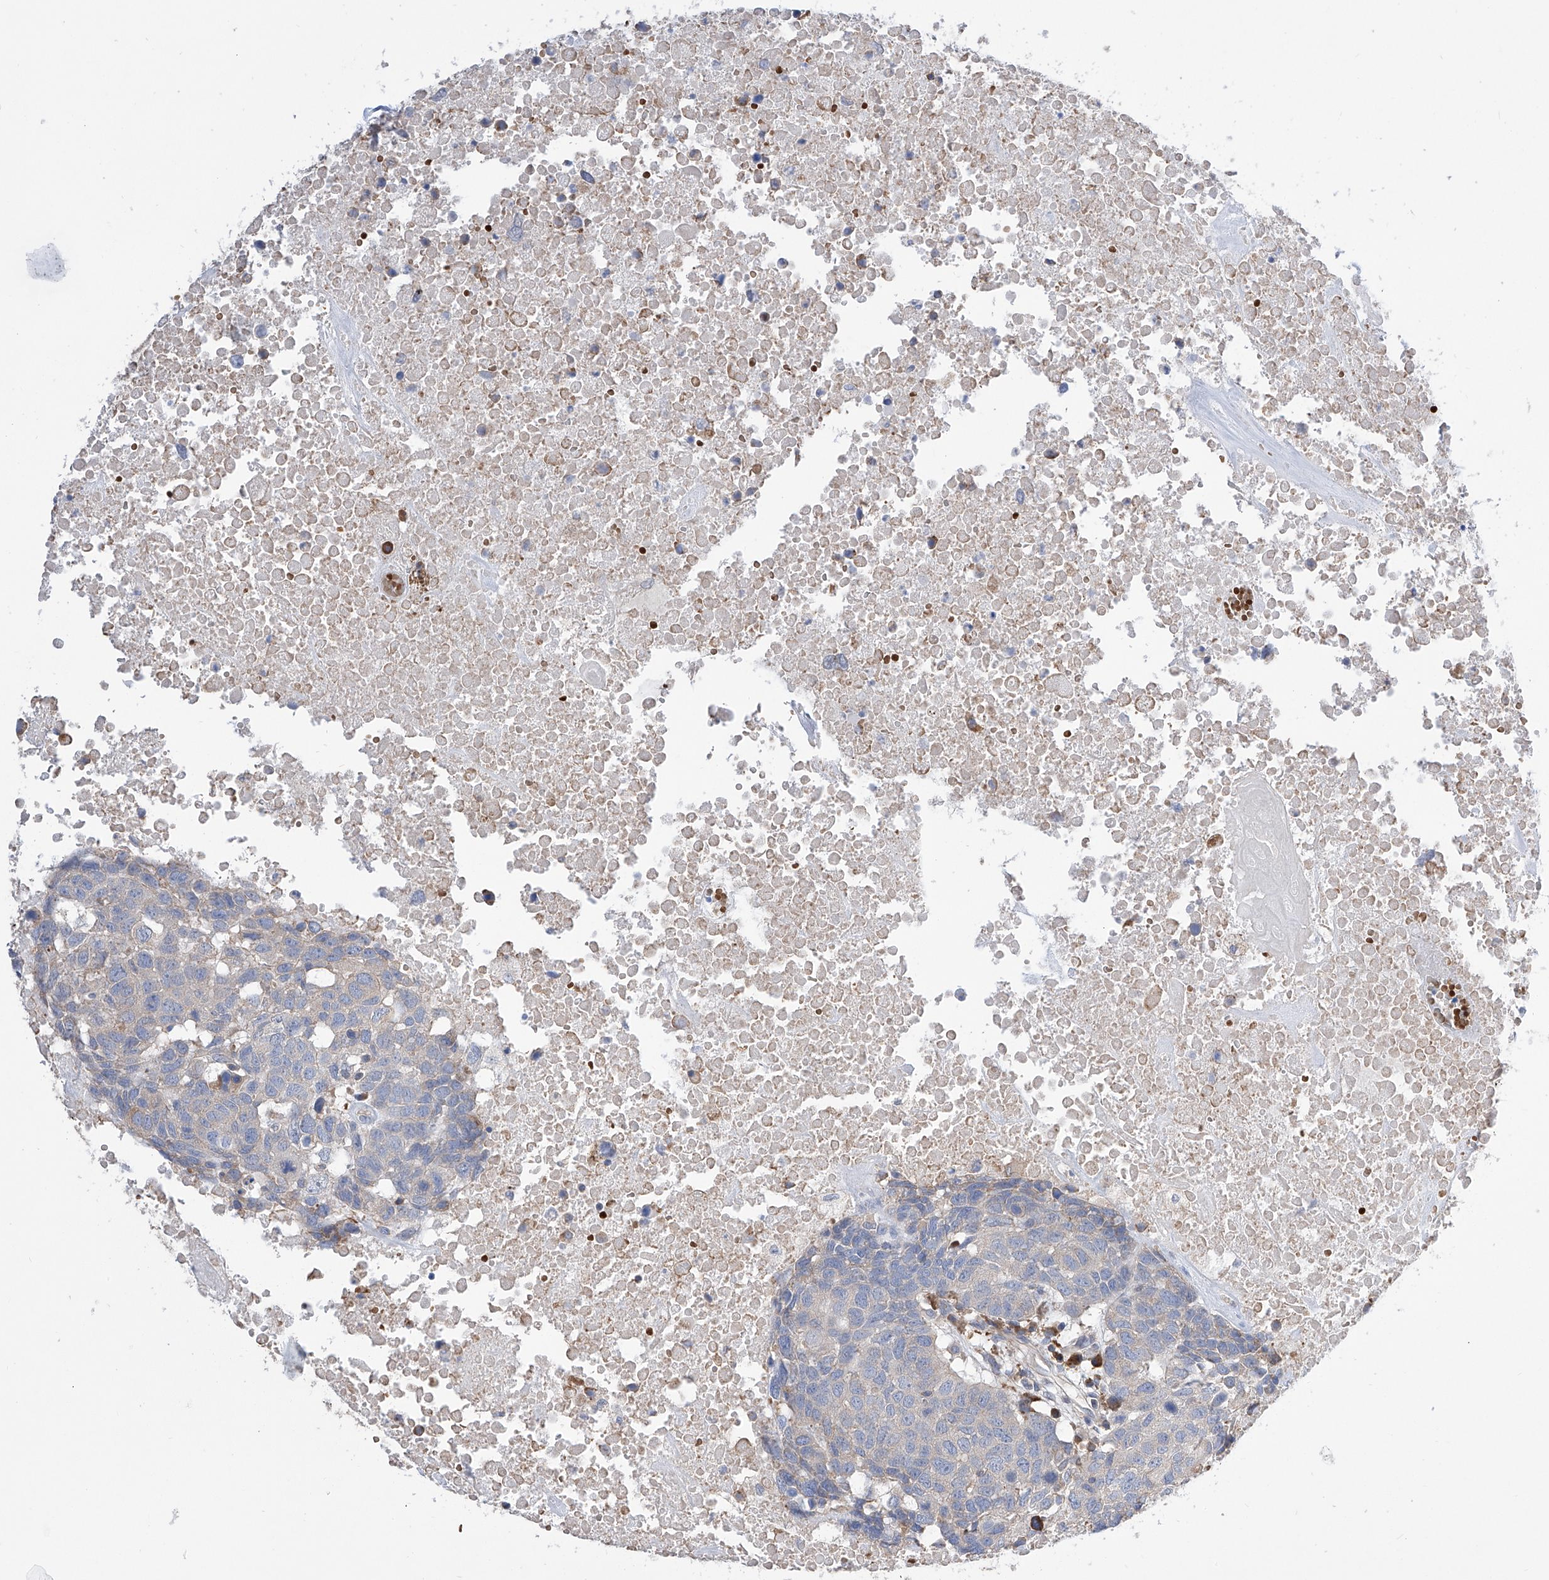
{"staining": {"intensity": "negative", "quantity": "none", "location": "none"}, "tissue": "head and neck cancer", "cell_type": "Tumor cells", "image_type": "cancer", "snomed": [{"axis": "morphology", "description": "Squamous cell carcinoma, NOS"}, {"axis": "topography", "description": "Head-Neck"}], "caption": "This is a micrograph of IHC staining of head and neck cancer (squamous cell carcinoma), which shows no staining in tumor cells. (Immunohistochemistry, brightfield microscopy, high magnification).", "gene": "NFATC4", "patient": {"sex": "male", "age": 66}}